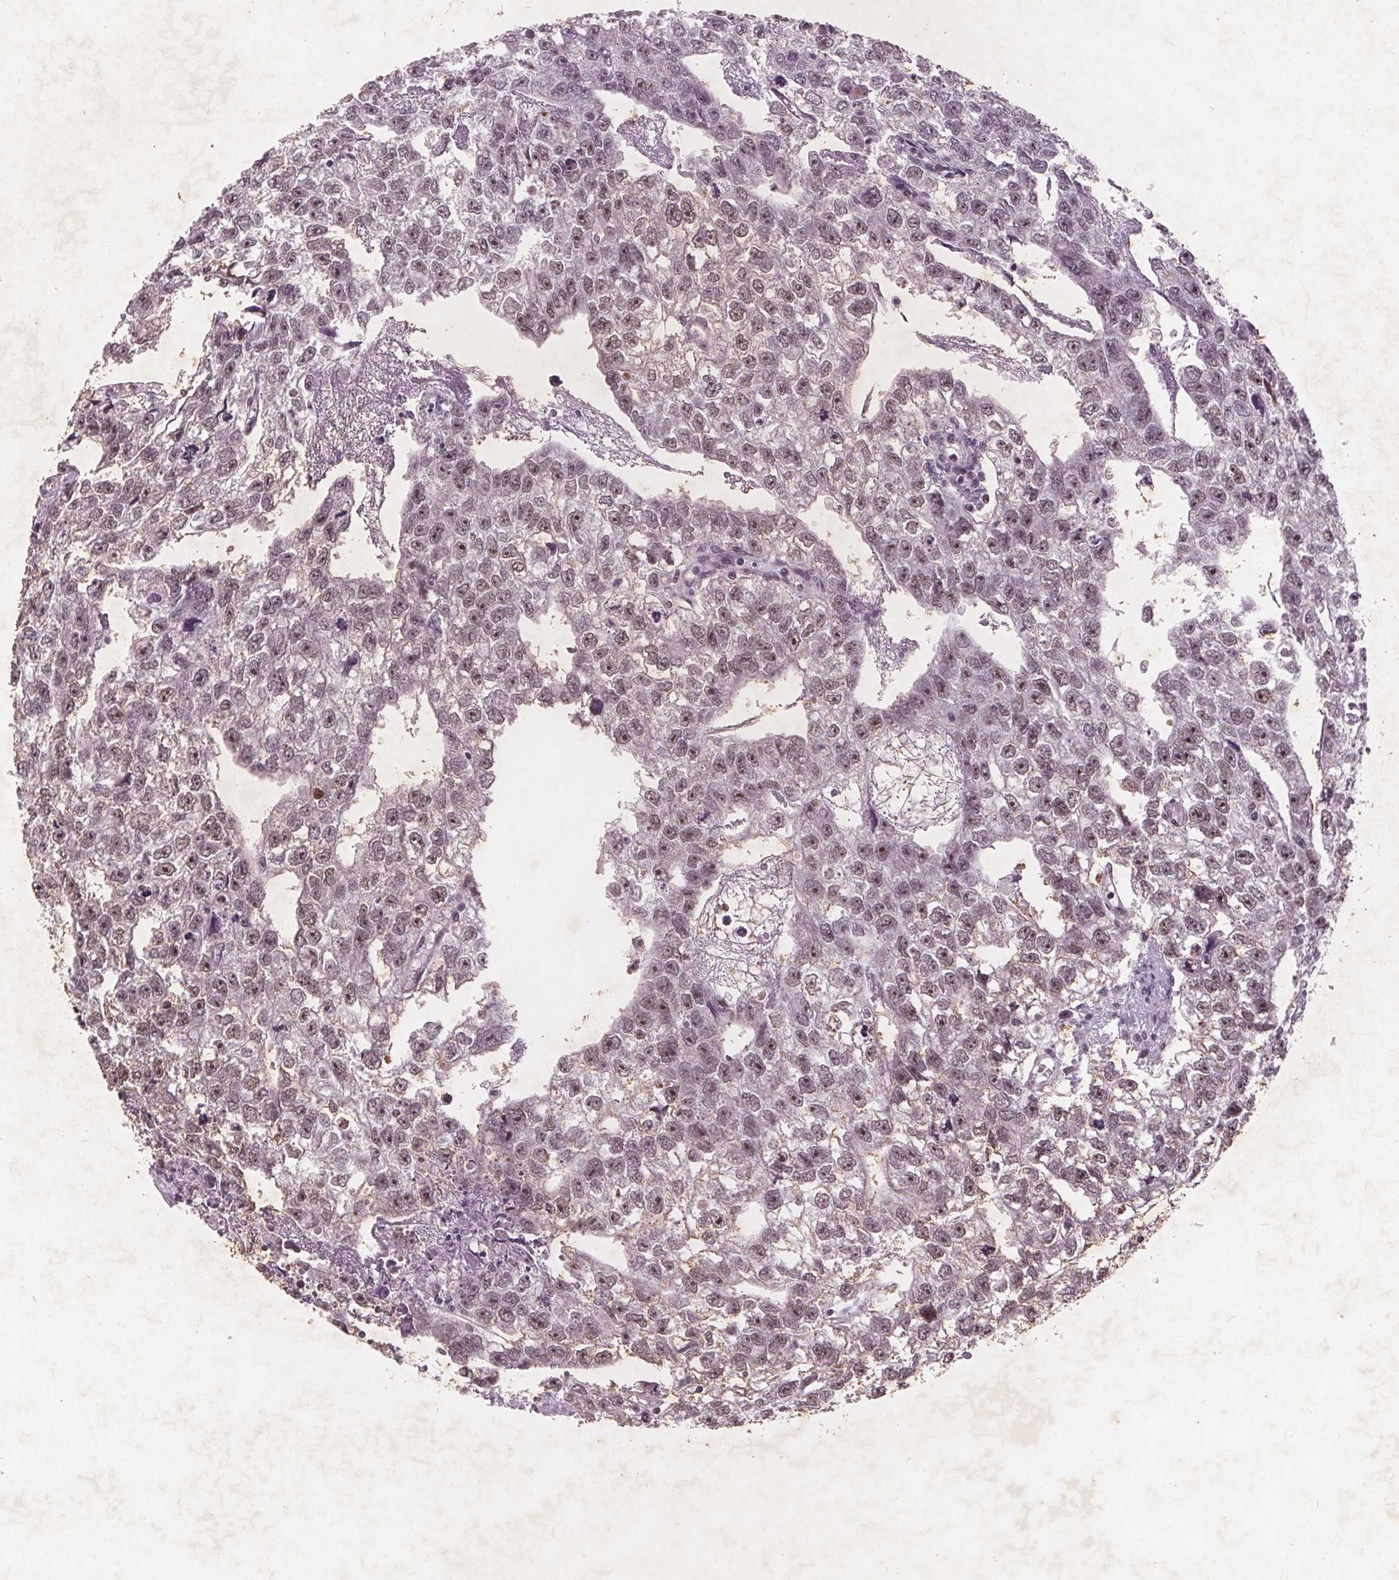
{"staining": {"intensity": "moderate", "quantity": ">75%", "location": "nuclear"}, "tissue": "testis cancer", "cell_type": "Tumor cells", "image_type": "cancer", "snomed": [{"axis": "morphology", "description": "Carcinoma, Embryonal, NOS"}, {"axis": "morphology", "description": "Teratoma, malignant, NOS"}, {"axis": "topography", "description": "Testis"}], "caption": "A photomicrograph of human teratoma (malignant) (testis) stained for a protein demonstrates moderate nuclear brown staining in tumor cells.", "gene": "RPS6KA2", "patient": {"sex": "male", "age": 44}}